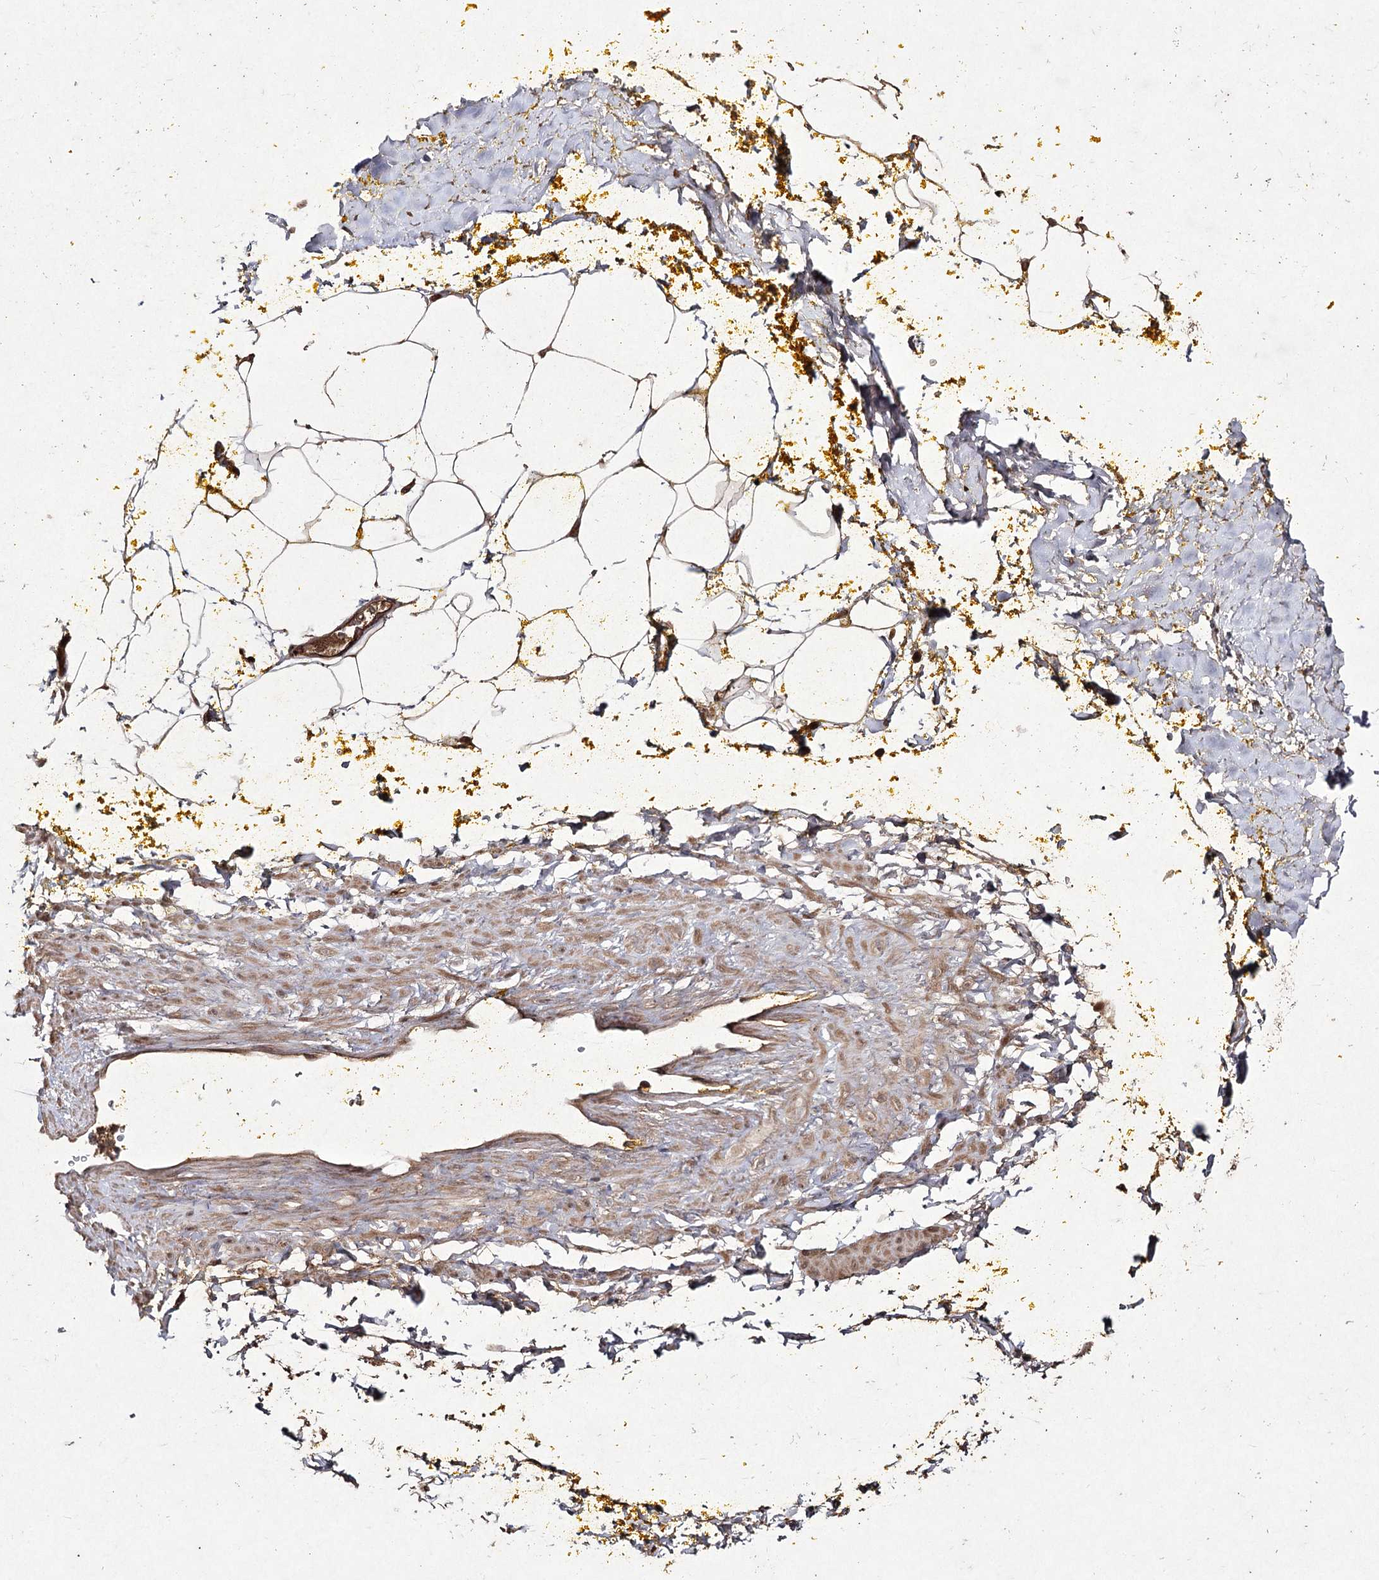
{"staining": {"intensity": "weak", "quantity": ">75%", "location": "cytoplasmic/membranous"}, "tissue": "adipose tissue", "cell_type": "Adipocytes", "image_type": "normal", "snomed": [{"axis": "morphology", "description": "Normal tissue, NOS"}, {"axis": "morphology", "description": "Adenocarcinoma, Low grade"}, {"axis": "topography", "description": "Prostate"}, {"axis": "topography", "description": "Peripheral nerve tissue"}], "caption": "Brown immunohistochemical staining in benign adipose tissue exhibits weak cytoplasmic/membranous positivity in approximately >75% of adipocytes.", "gene": "FANCL", "patient": {"sex": "male", "age": 63}}